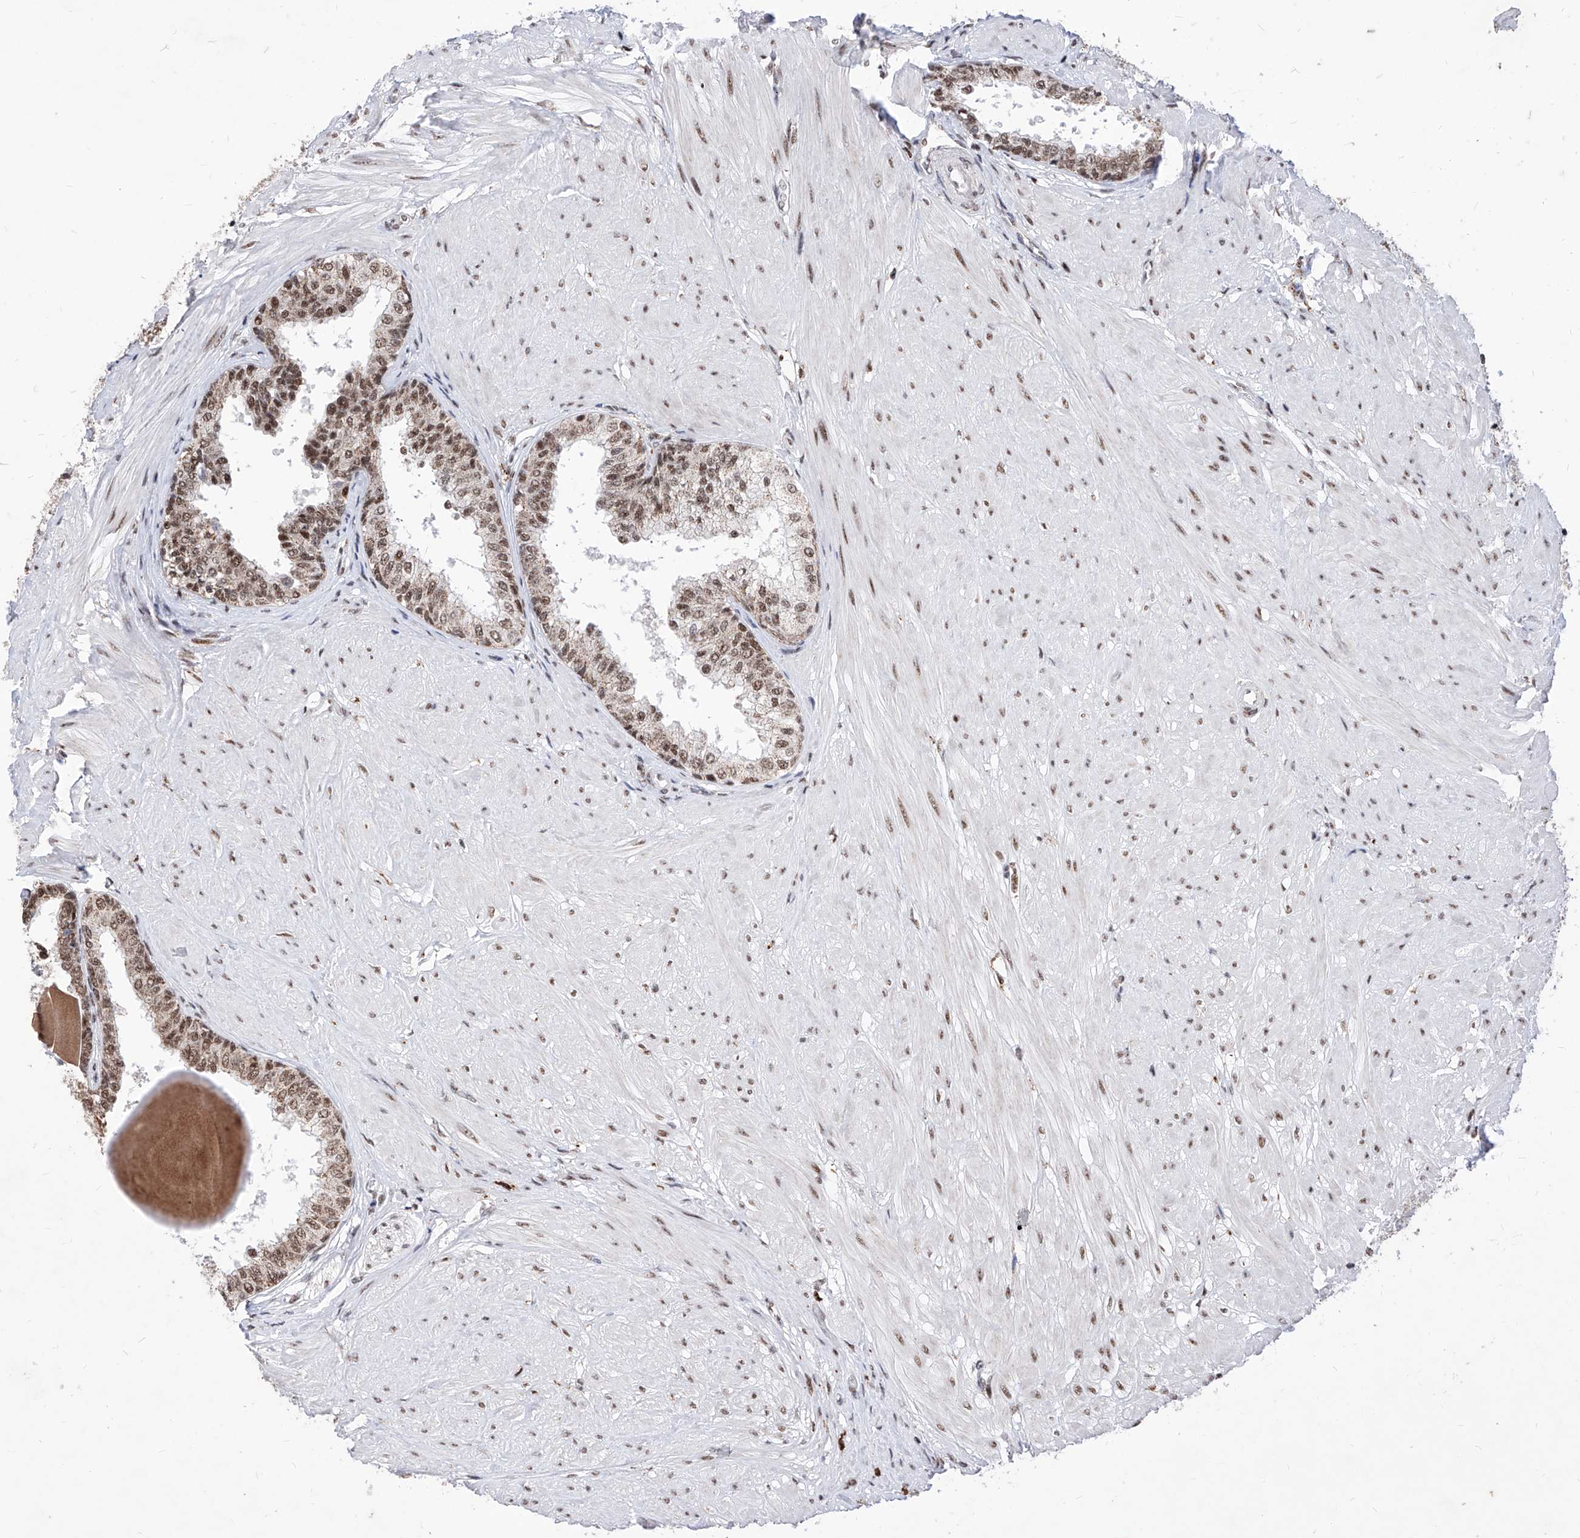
{"staining": {"intensity": "moderate", "quantity": ">75%", "location": "cytoplasmic/membranous"}, "tissue": "prostate", "cell_type": "Glandular cells", "image_type": "normal", "snomed": [{"axis": "morphology", "description": "Normal tissue, NOS"}, {"axis": "topography", "description": "Prostate"}], "caption": "Glandular cells display moderate cytoplasmic/membranous positivity in approximately >75% of cells in normal prostate. (Stains: DAB (3,3'-diaminobenzidine) in brown, nuclei in blue, Microscopy: brightfield microscopy at high magnification).", "gene": "PHF5A", "patient": {"sex": "male", "age": 48}}